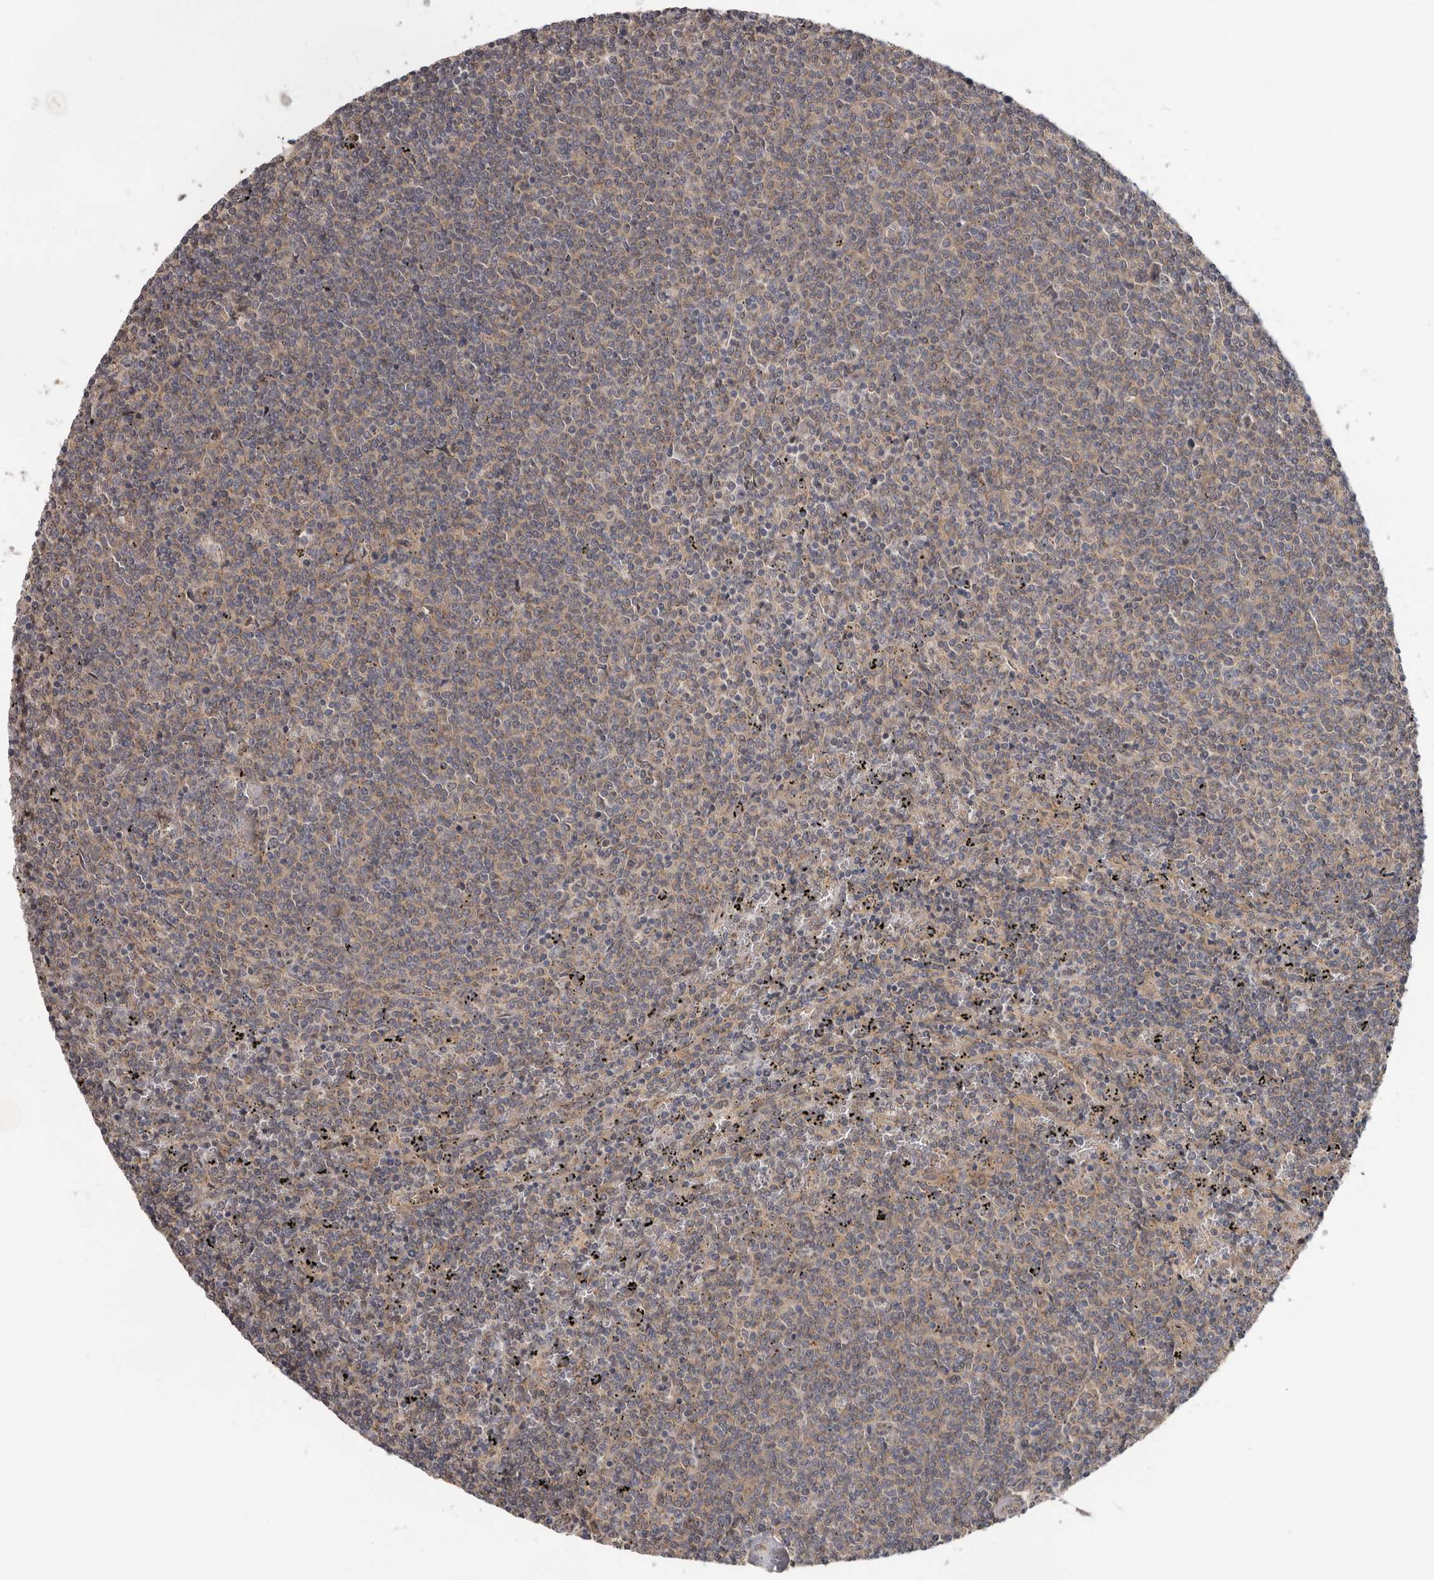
{"staining": {"intensity": "negative", "quantity": "none", "location": "none"}, "tissue": "lymphoma", "cell_type": "Tumor cells", "image_type": "cancer", "snomed": [{"axis": "morphology", "description": "Malignant lymphoma, non-Hodgkin's type, Low grade"}, {"axis": "topography", "description": "Spleen"}], "caption": "DAB immunohistochemical staining of human lymphoma shows no significant positivity in tumor cells. (DAB (3,3'-diaminobenzidine) immunohistochemistry (IHC) with hematoxylin counter stain).", "gene": "HINT3", "patient": {"sex": "female", "age": 50}}